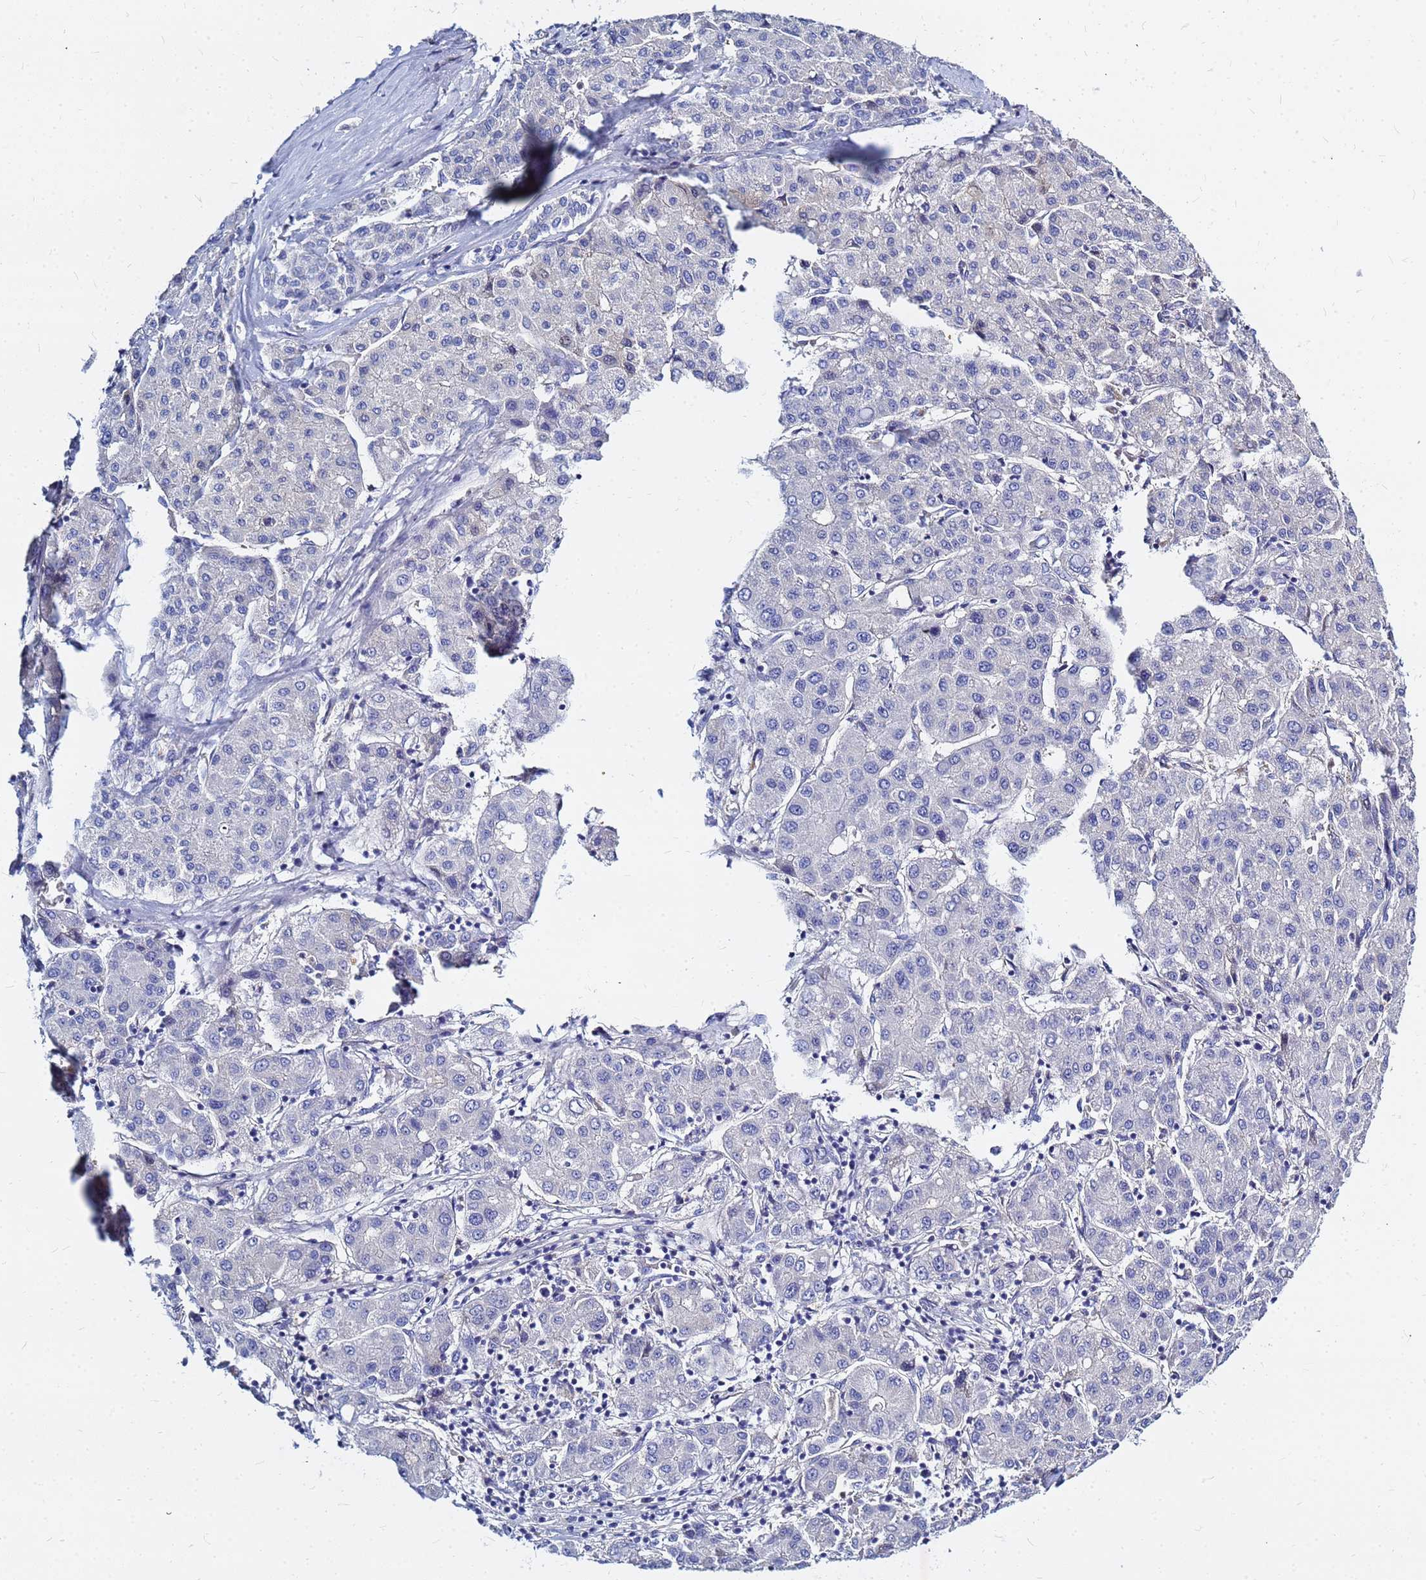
{"staining": {"intensity": "negative", "quantity": "none", "location": "none"}, "tissue": "liver cancer", "cell_type": "Tumor cells", "image_type": "cancer", "snomed": [{"axis": "morphology", "description": "Carcinoma, Hepatocellular, NOS"}, {"axis": "topography", "description": "Liver"}], "caption": "Tumor cells show no significant expression in hepatocellular carcinoma (liver). (DAB (3,3'-diaminobenzidine) immunohistochemistry (IHC), high magnification).", "gene": "ZNF552", "patient": {"sex": "male", "age": 65}}